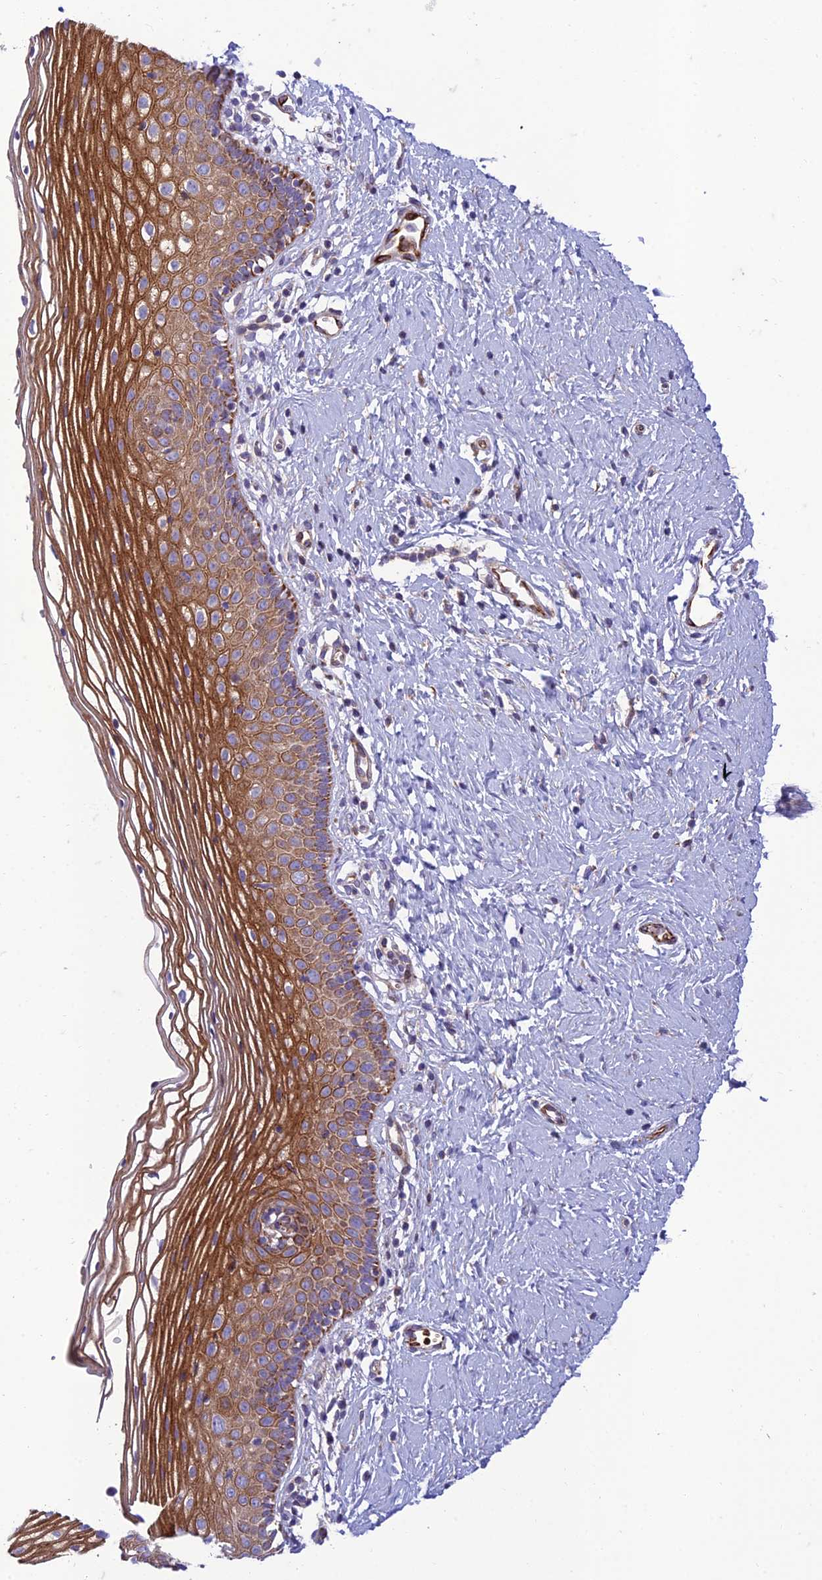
{"staining": {"intensity": "strong", "quantity": ">75%", "location": "cytoplasmic/membranous"}, "tissue": "vagina", "cell_type": "Squamous epithelial cells", "image_type": "normal", "snomed": [{"axis": "morphology", "description": "Normal tissue, NOS"}, {"axis": "topography", "description": "Vagina"}], "caption": "This is an image of immunohistochemistry staining of benign vagina, which shows strong expression in the cytoplasmic/membranous of squamous epithelial cells.", "gene": "SEL1L3", "patient": {"sex": "female", "age": 32}}